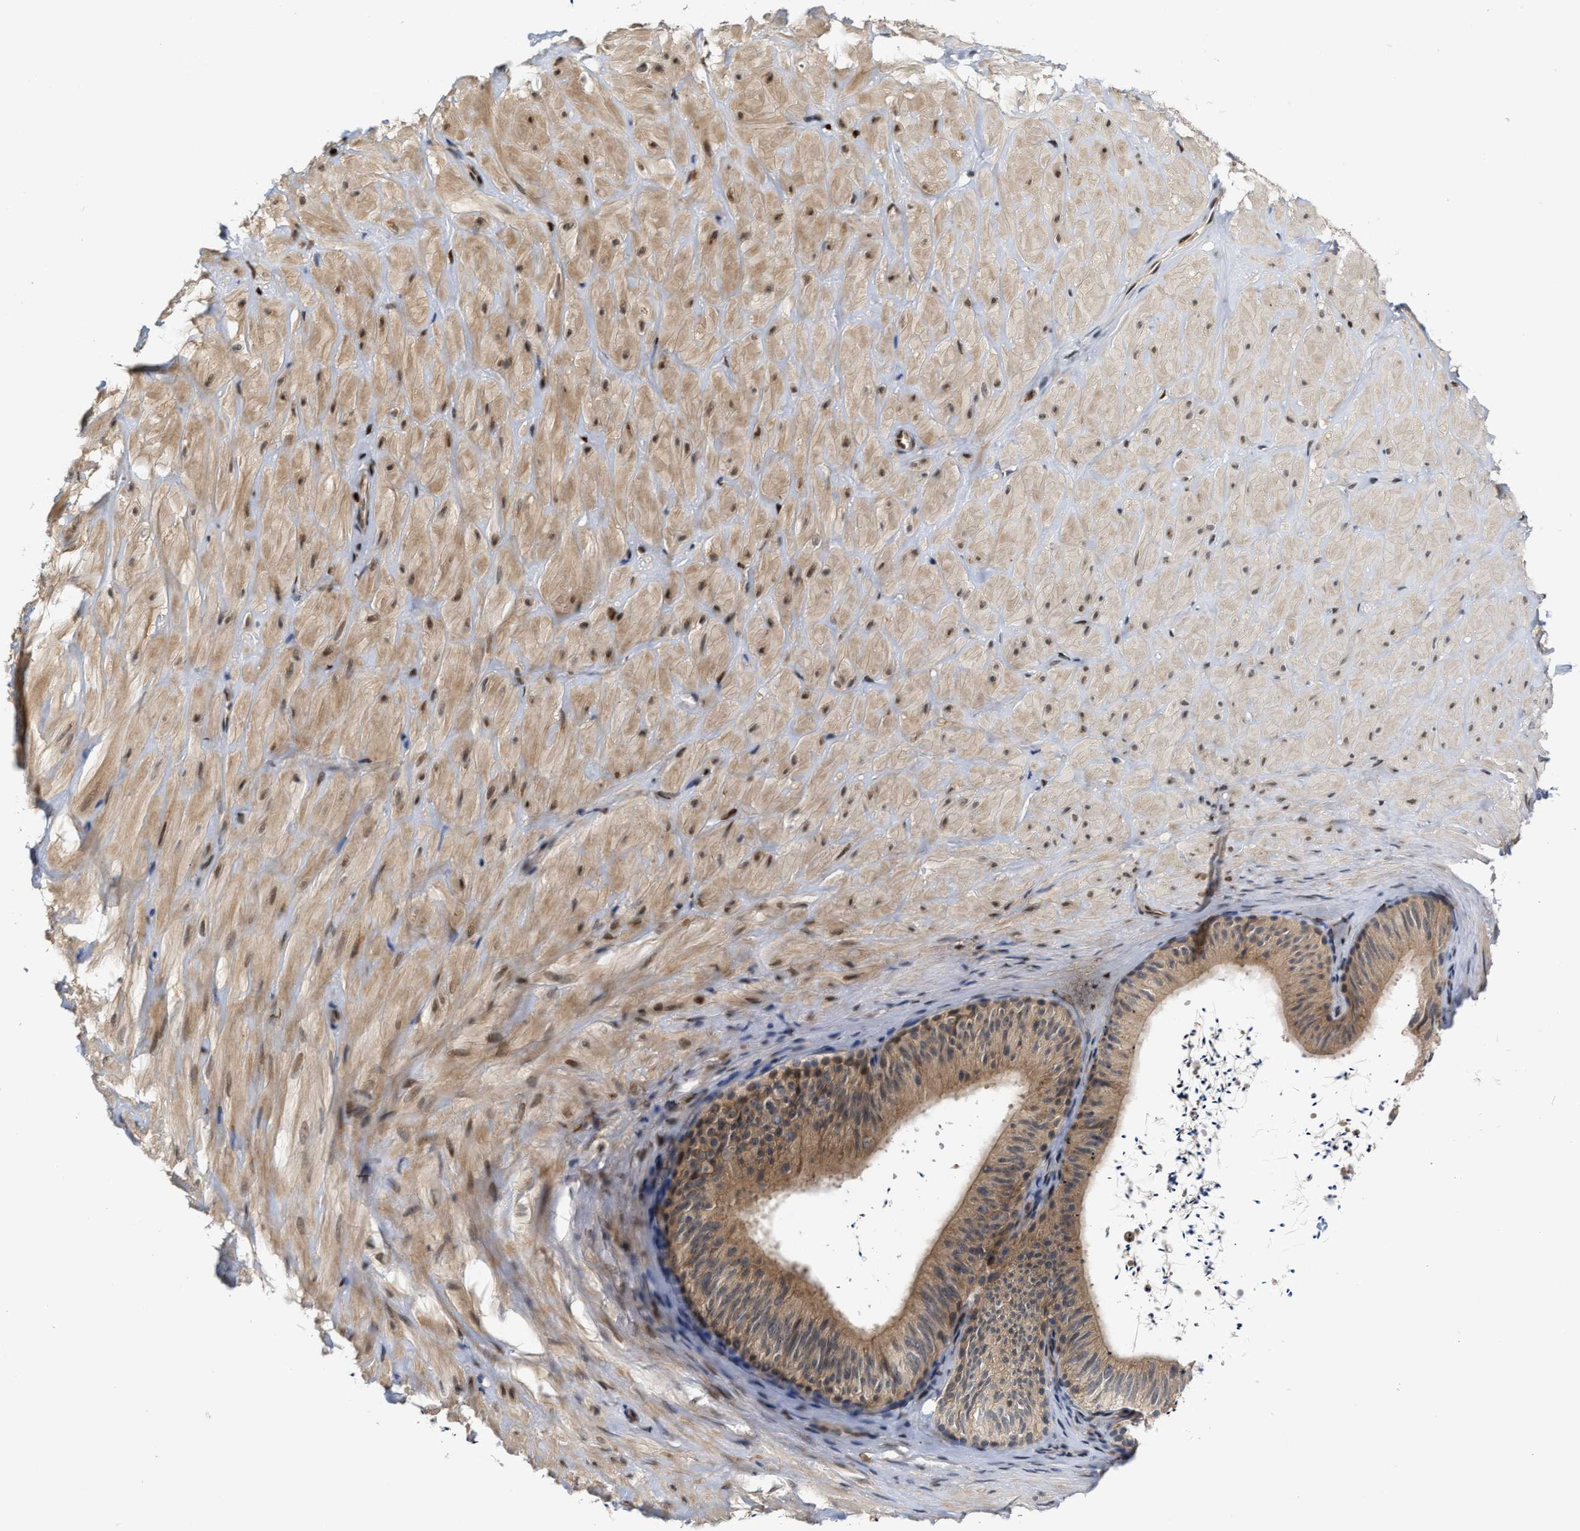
{"staining": {"intensity": "moderate", "quantity": ">75%", "location": "cytoplasmic/membranous"}, "tissue": "adipose tissue", "cell_type": "Adipocytes", "image_type": "normal", "snomed": [{"axis": "morphology", "description": "Normal tissue, NOS"}, {"axis": "topography", "description": "Adipose tissue"}, {"axis": "topography", "description": "Vascular tissue"}, {"axis": "topography", "description": "Peripheral nerve tissue"}], "caption": "Brown immunohistochemical staining in normal adipose tissue shows moderate cytoplasmic/membranous positivity in about >75% of adipocytes.", "gene": "TCF4", "patient": {"sex": "male", "age": 25}}